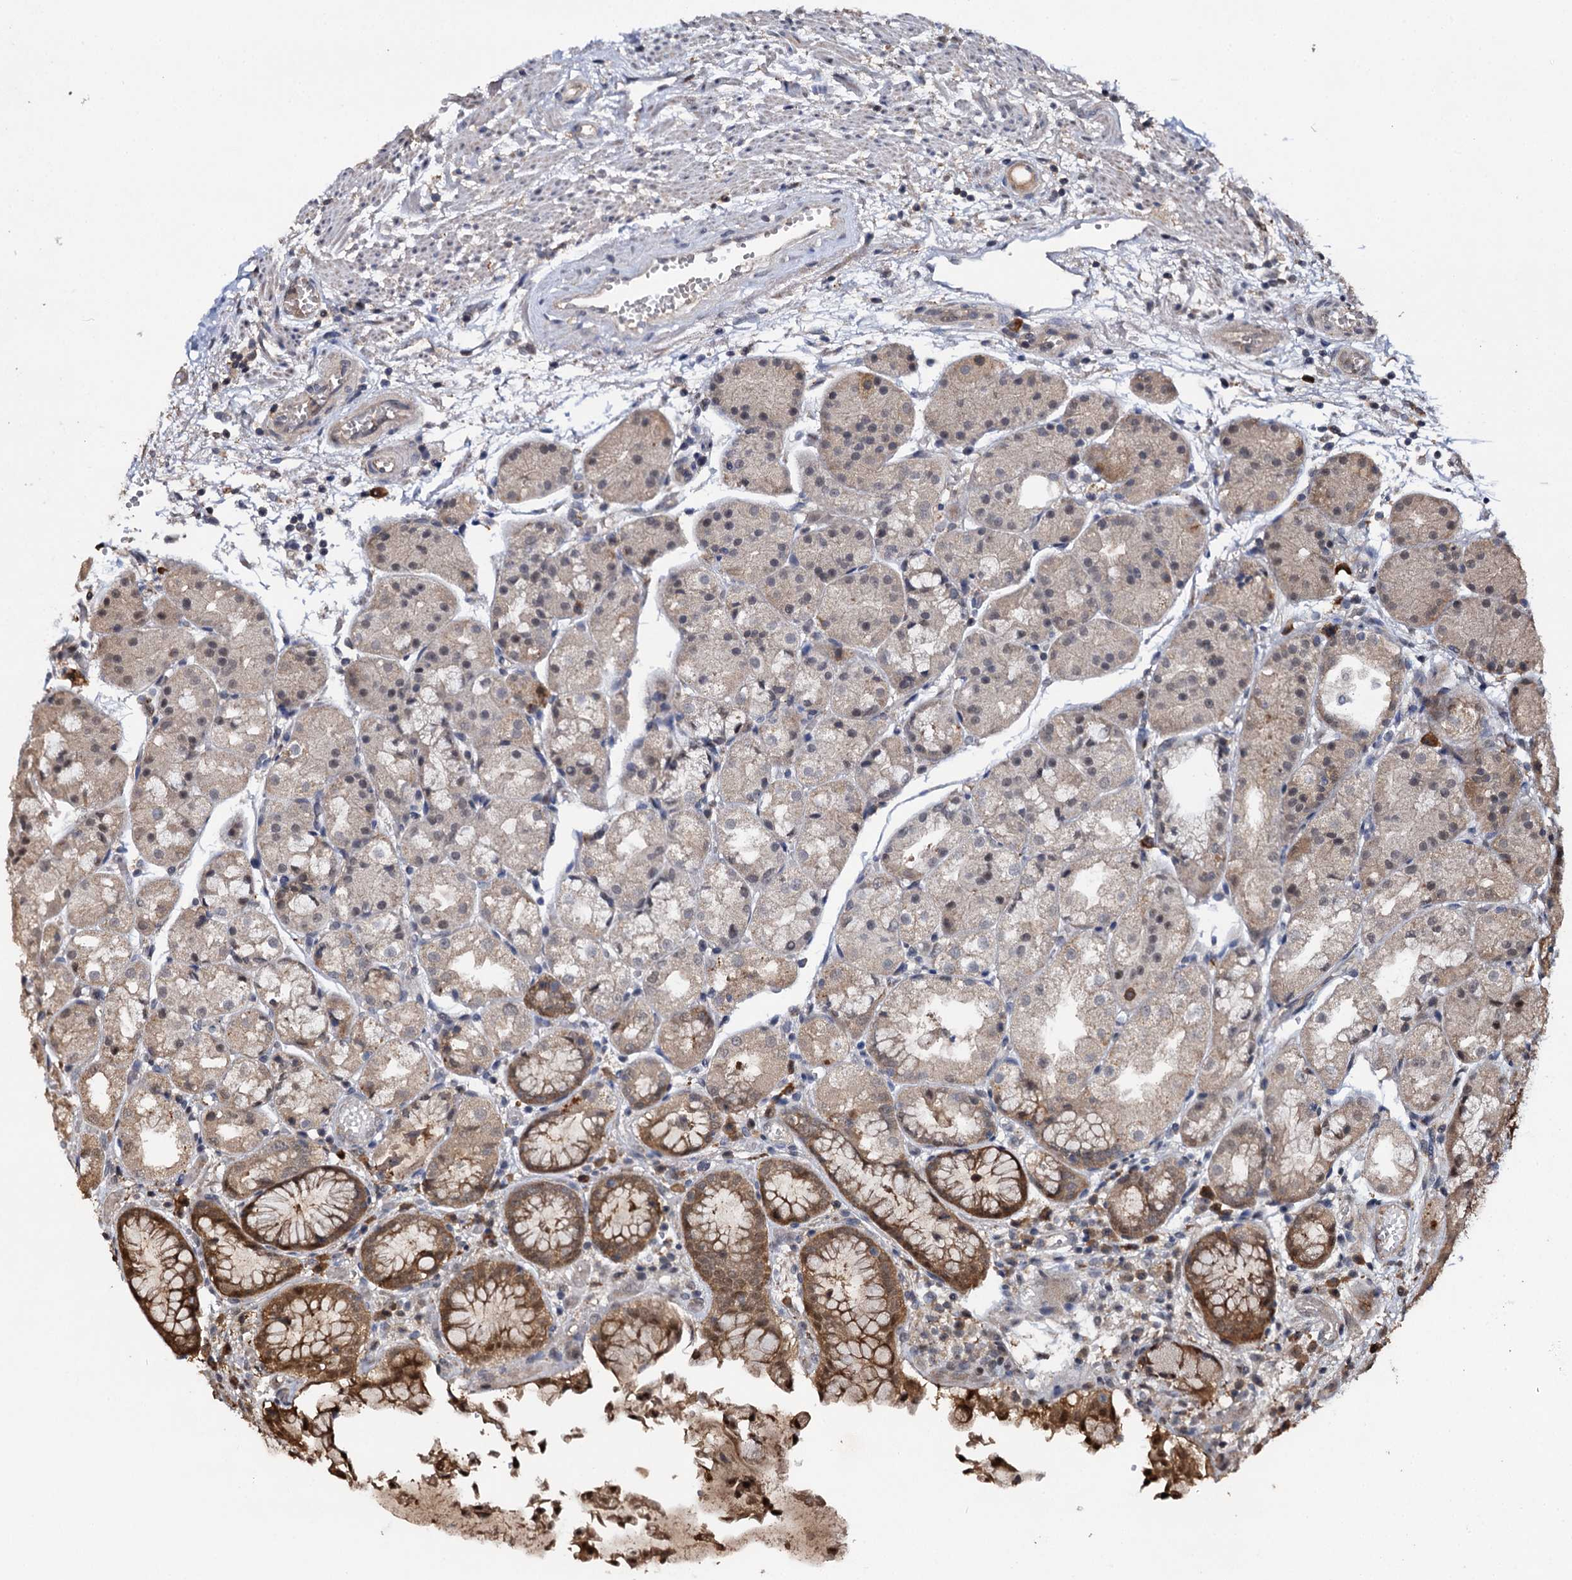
{"staining": {"intensity": "moderate", "quantity": ">75%", "location": "cytoplasmic/membranous"}, "tissue": "stomach", "cell_type": "Glandular cells", "image_type": "normal", "snomed": [{"axis": "morphology", "description": "Normal tissue, NOS"}, {"axis": "topography", "description": "Stomach, upper"}], "caption": "This histopathology image shows normal stomach stained with IHC to label a protein in brown. The cytoplasmic/membranous of glandular cells show moderate positivity for the protein. Nuclei are counter-stained blue.", "gene": "SLC46A3", "patient": {"sex": "male", "age": 72}}